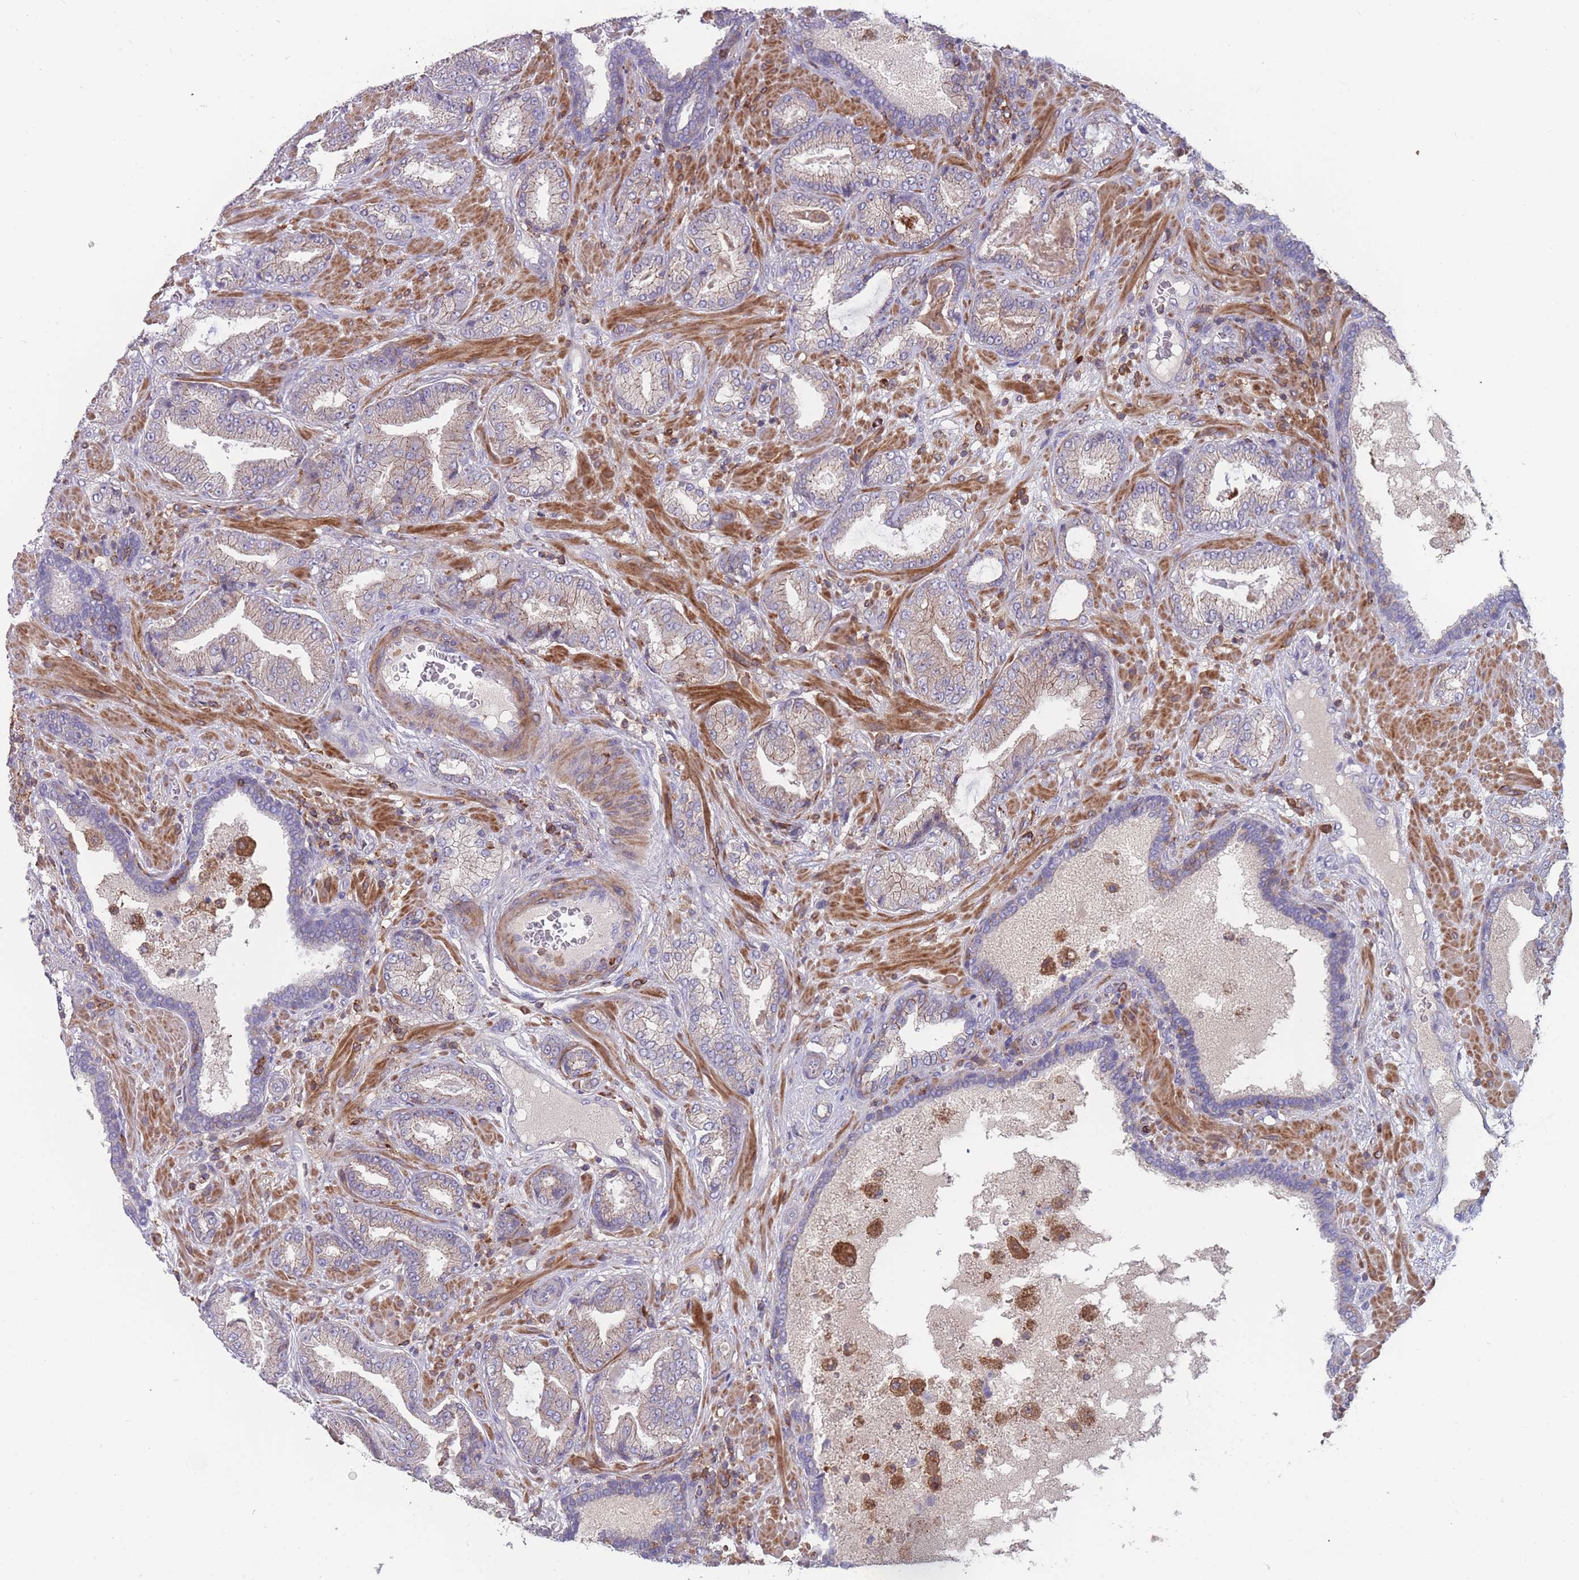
{"staining": {"intensity": "weak", "quantity": "<25%", "location": "cytoplasmic/membranous"}, "tissue": "prostate cancer", "cell_type": "Tumor cells", "image_type": "cancer", "snomed": [{"axis": "morphology", "description": "Adenocarcinoma, High grade"}, {"axis": "topography", "description": "Prostate"}], "caption": "Image shows no significant protein expression in tumor cells of prostate adenocarcinoma (high-grade). Brightfield microscopy of immunohistochemistry (IHC) stained with DAB (3,3'-diaminobenzidine) (brown) and hematoxylin (blue), captured at high magnification.", "gene": "CD33", "patient": {"sex": "male", "age": 68}}